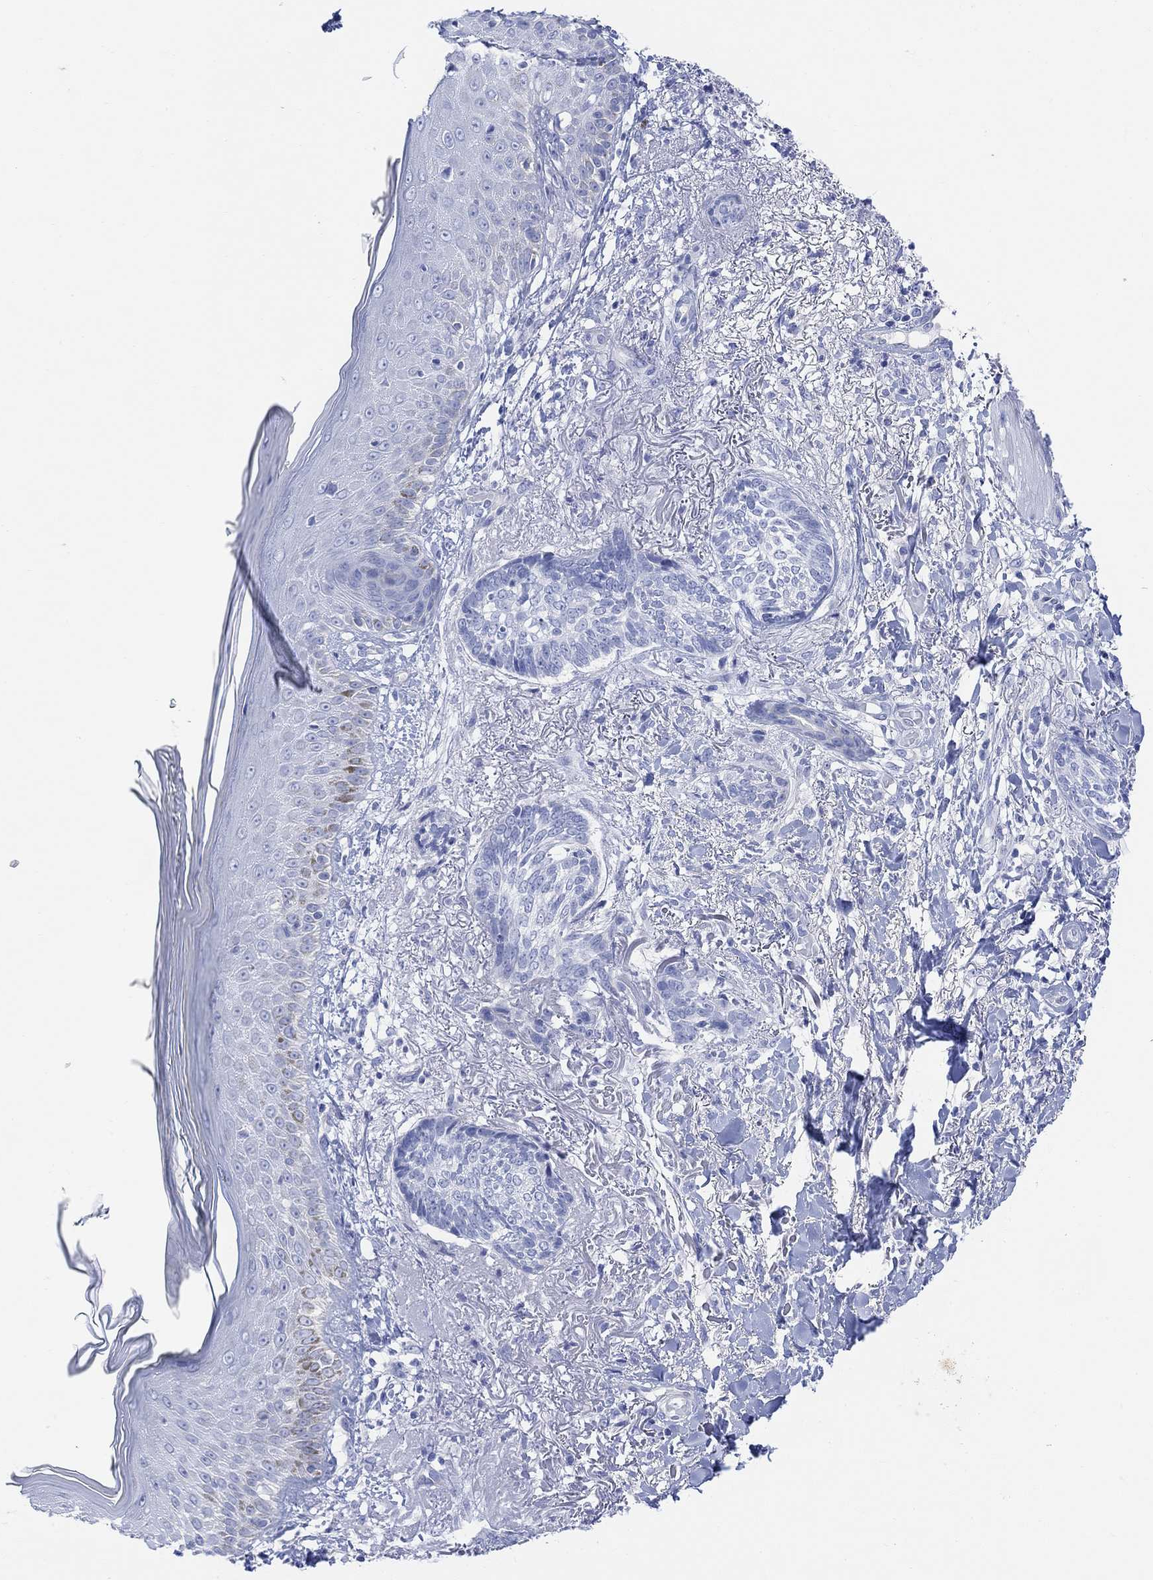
{"staining": {"intensity": "negative", "quantity": "none", "location": "none"}, "tissue": "skin cancer", "cell_type": "Tumor cells", "image_type": "cancer", "snomed": [{"axis": "morphology", "description": "Normal tissue, NOS"}, {"axis": "morphology", "description": "Basal cell carcinoma"}, {"axis": "topography", "description": "Skin"}], "caption": "A high-resolution histopathology image shows immunohistochemistry staining of basal cell carcinoma (skin), which demonstrates no significant staining in tumor cells.", "gene": "GNG13", "patient": {"sex": "male", "age": 84}}